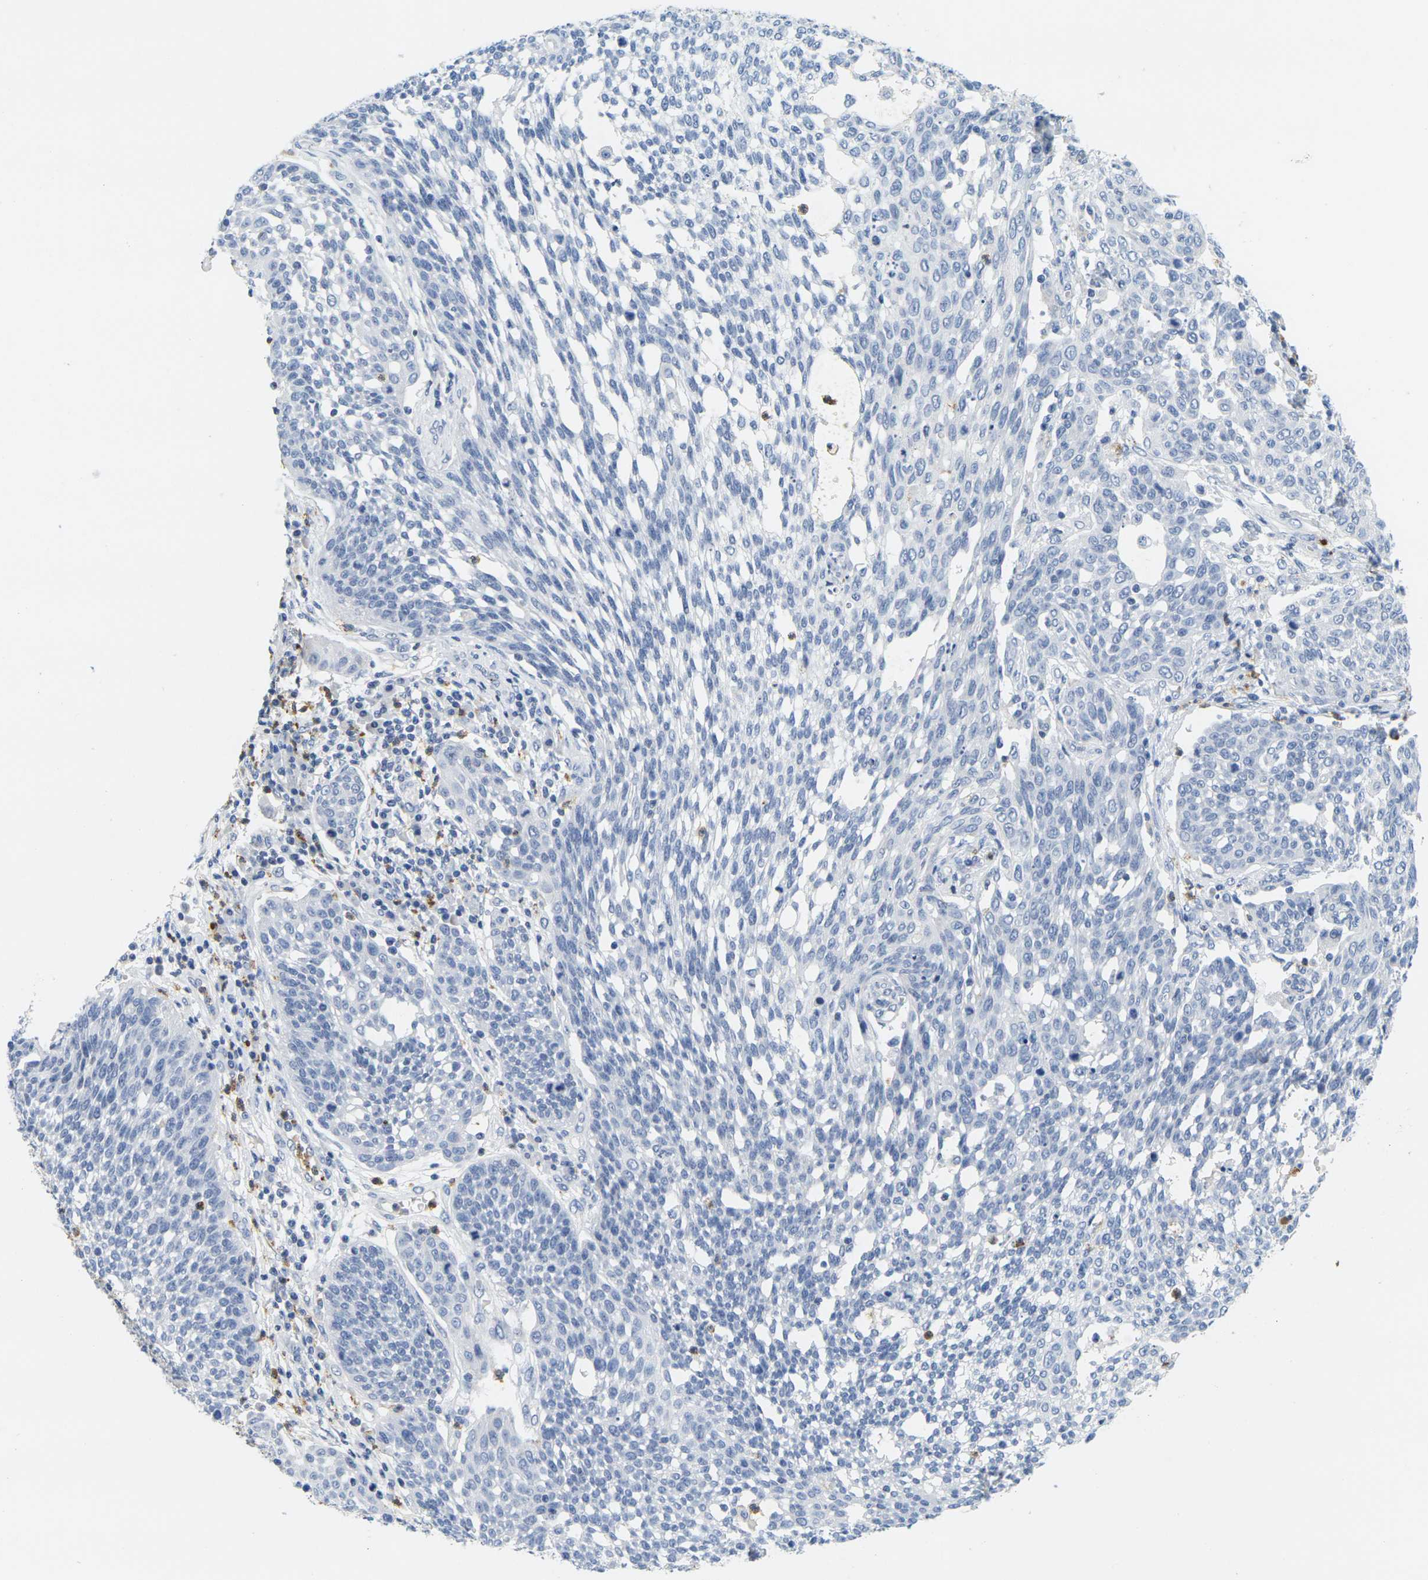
{"staining": {"intensity": "negative", "quantity": "none", "location": "none"}, "tissue": "cervical cancer", "cell_type": "Tumor cells", "image_type": "cancer", "snomed": [{"axis": "morphology", "description": "Squamous cell carcinoma, NOS"}, {"axis": "topography", "description": "Cervix"}], "caption": "High power microscopy photomicrograph of an IHC micrograph of squamous cell carcinoma (cervical), revealing no significant expression in tumor cells.", "gene": "KLK5", "patient": {"sex": "female", "age": 34}}